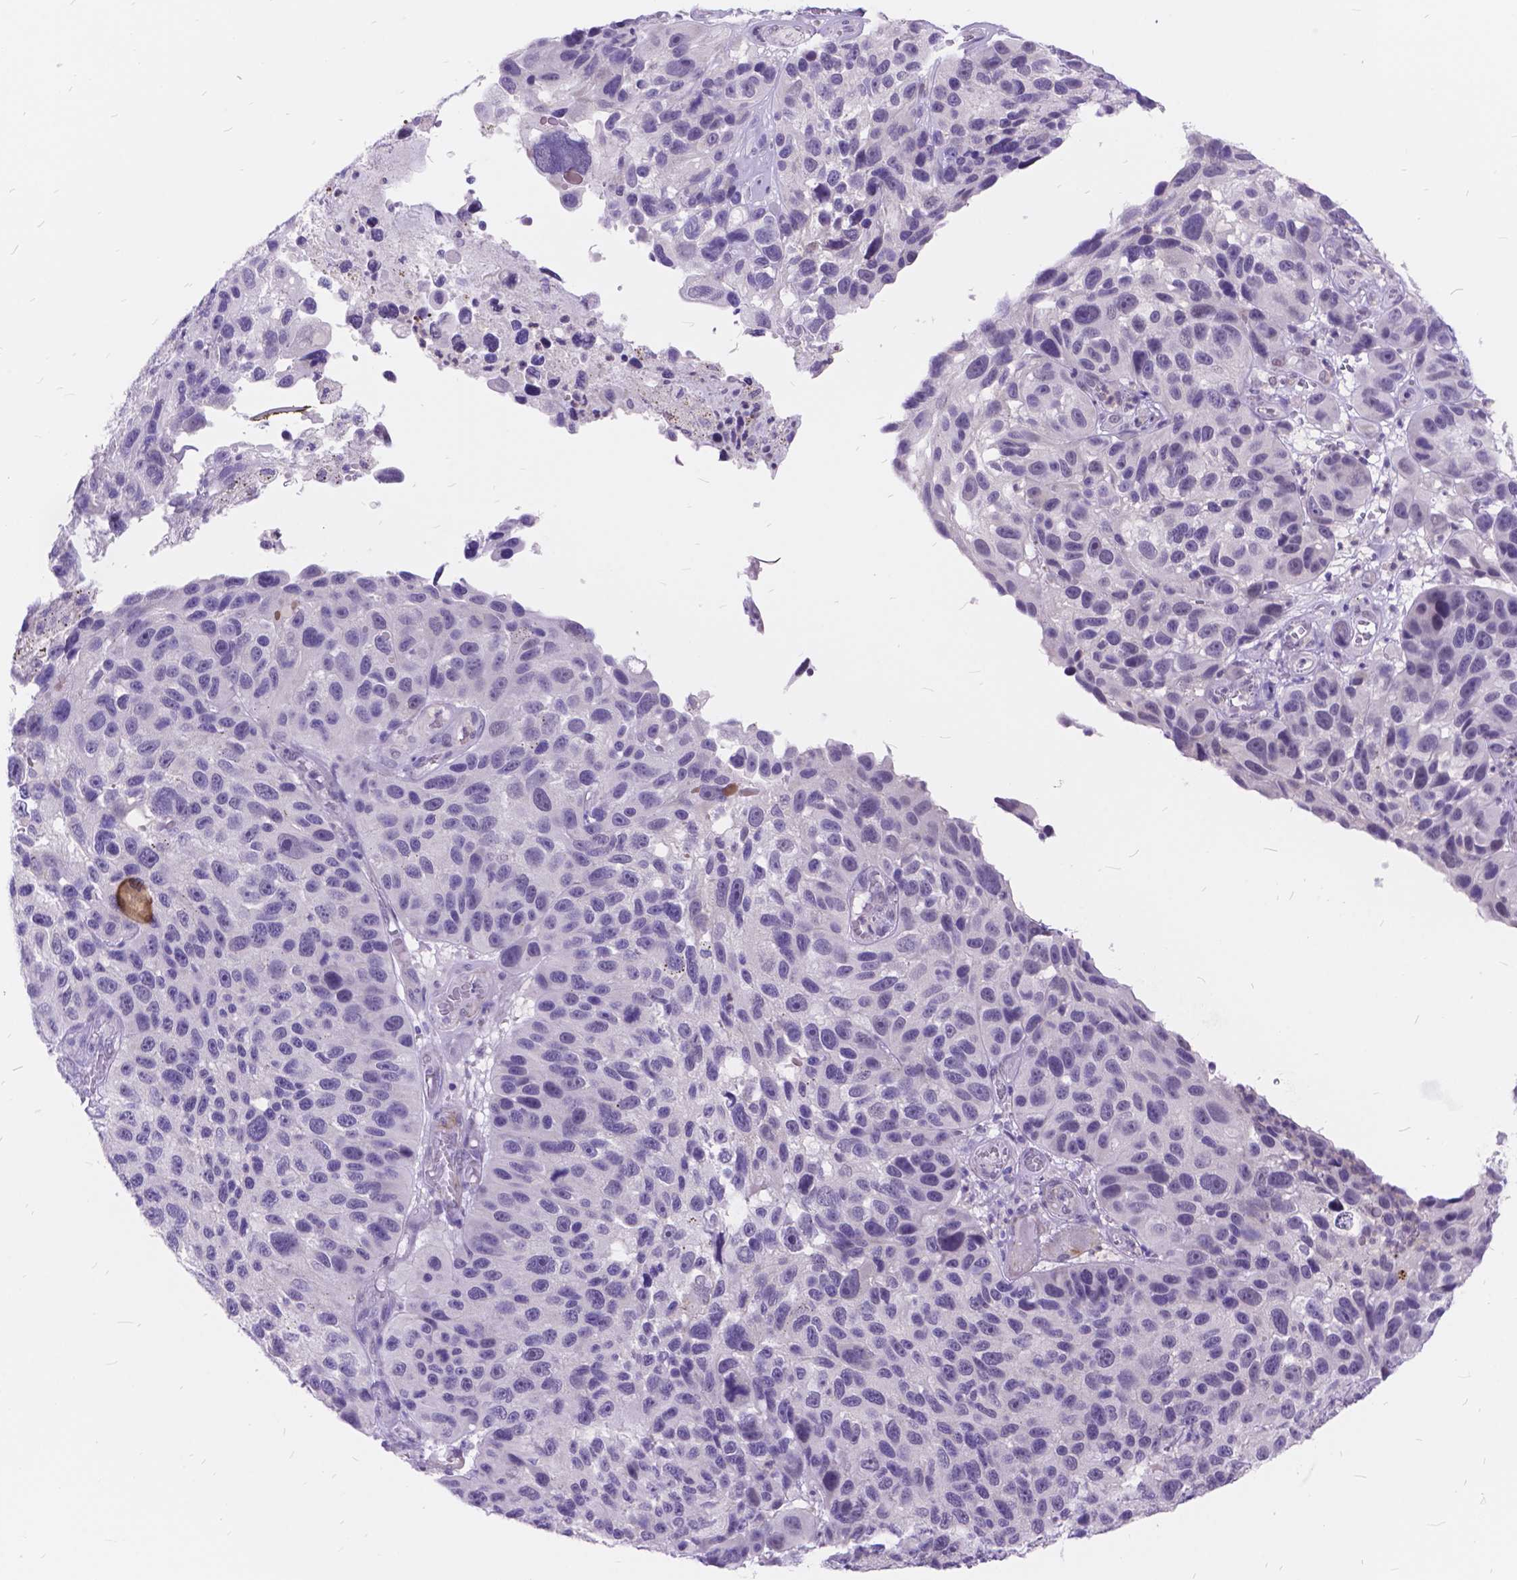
{"staining": {"intensity": "negative", "quantity": "none", "location": "none"}, "tissue": "melanoma", "cell_type": "Tumor cells", "image_type": "cancer", "snomed": [{"axis": "morphology", "description": "Malignant melanoma, NOS"}, {"axis": "topography", "description": "Skin"}], "caption": "This image is of melanoma stained with immunohistochemistry to label a protein in brown with the nuclei are counter-stained blue. There is no expression in tumor cells.", "gene": "MAN2C1", "patient": {"sex": "male", "age": 53}}